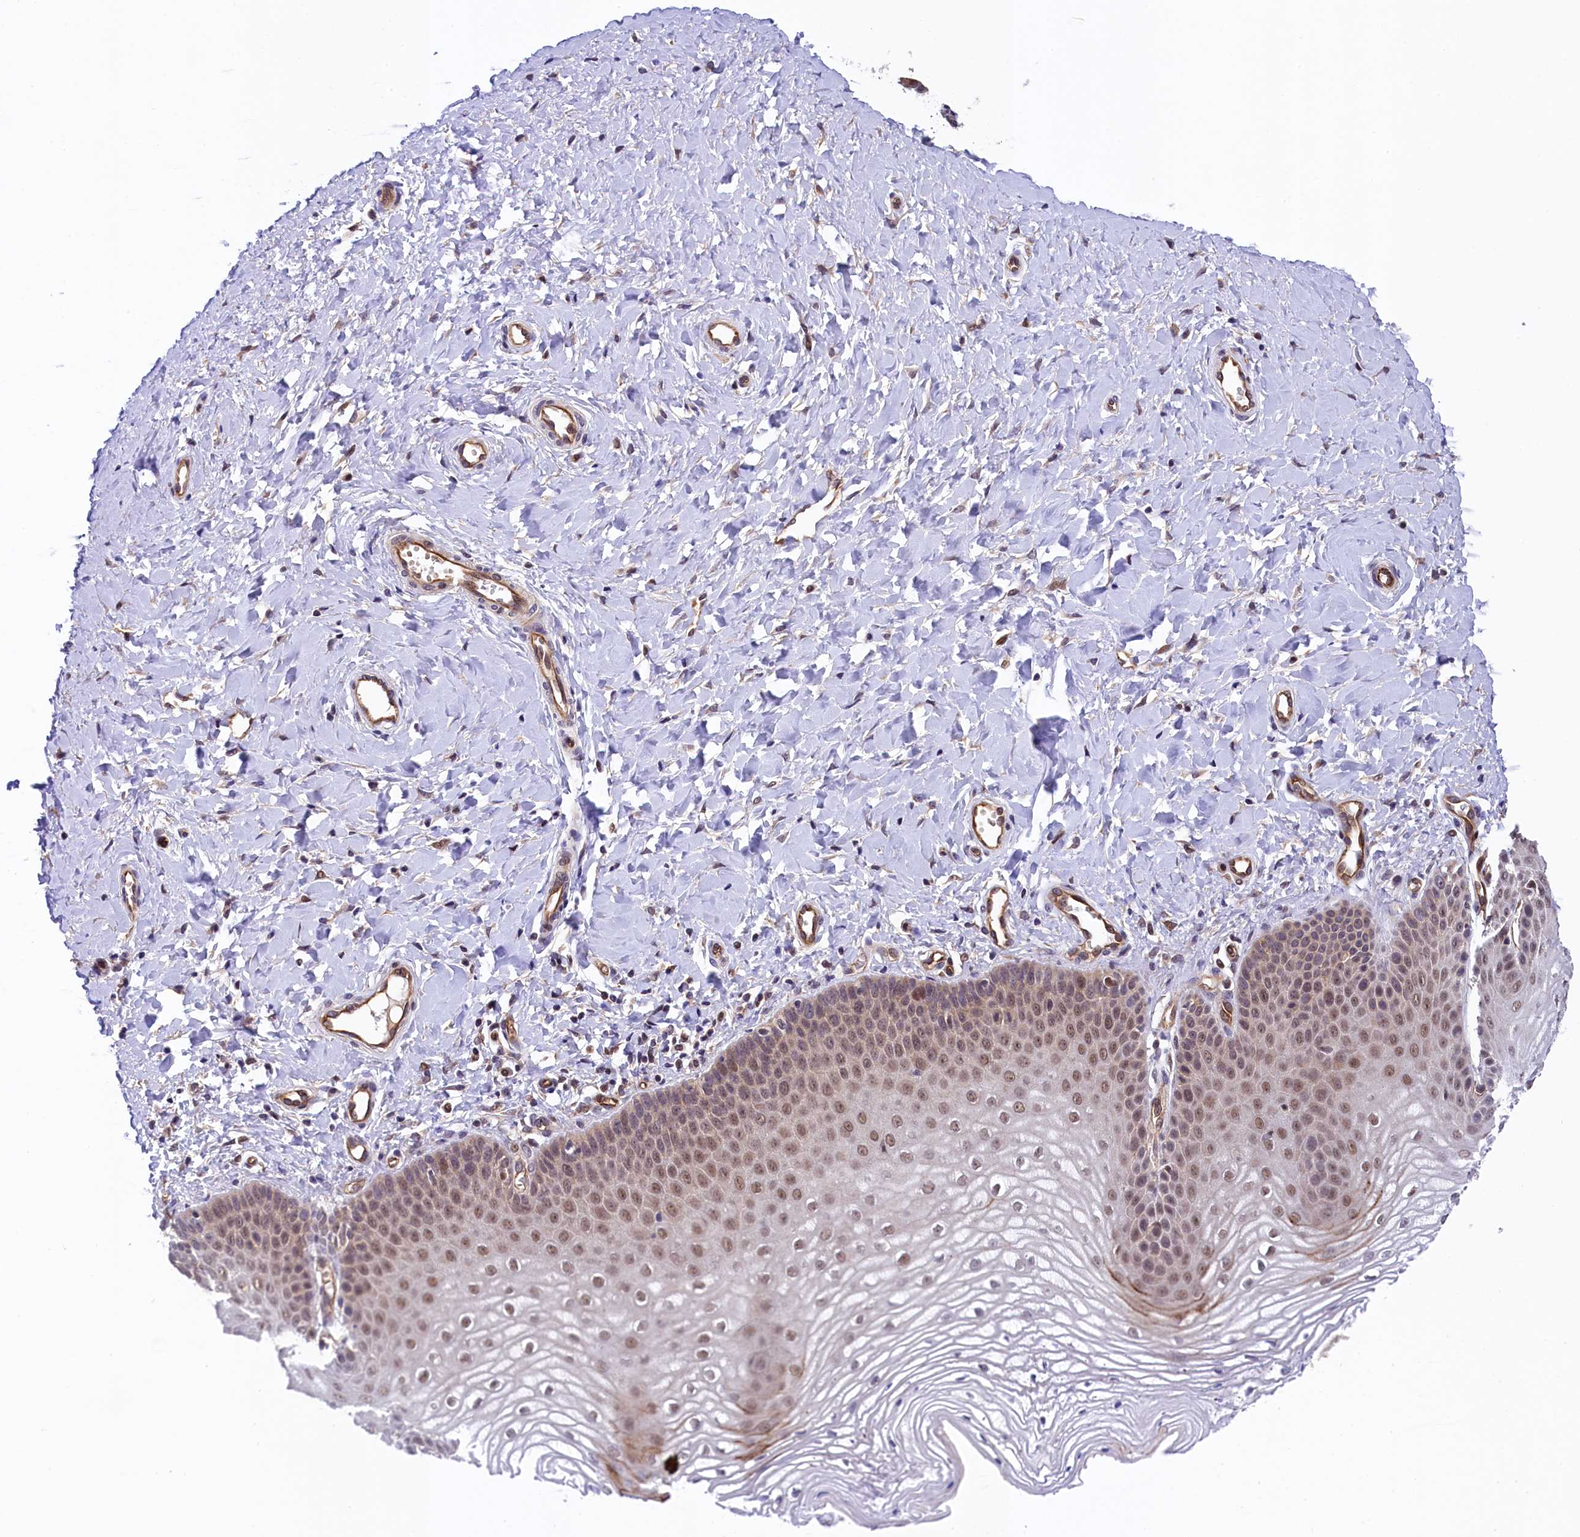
{"staining": {"intensity": "moderate", "quantity": ">75%", "location": "cytoplasmic/membranous,nuclear"}, "tissue": "vagina", "cell_type": "Squamous epithelial cells", "image_type": "normal", "snomed": [{"axis": "morphology", "description": "Normal tissue, NOS"}, {"axis": "topography", "description": "Vagina"}, {"axis": "topography", "description": "Cervix"}], "caption": "Immunohistochemistry (DAB) staining of normal vagina reveals moderate cytoplasmic/membranous,nuclear protein staining in about >75% of squamous epithelial cells. The staining is performed using DAB (3,3'-diaminobenzidine) brown chromogen to label protein expression. The nuclei are counter-stained blue using hematoxylin.", "gene": "ARL14EP", "patient": {"sex": "female", "age": 40}}